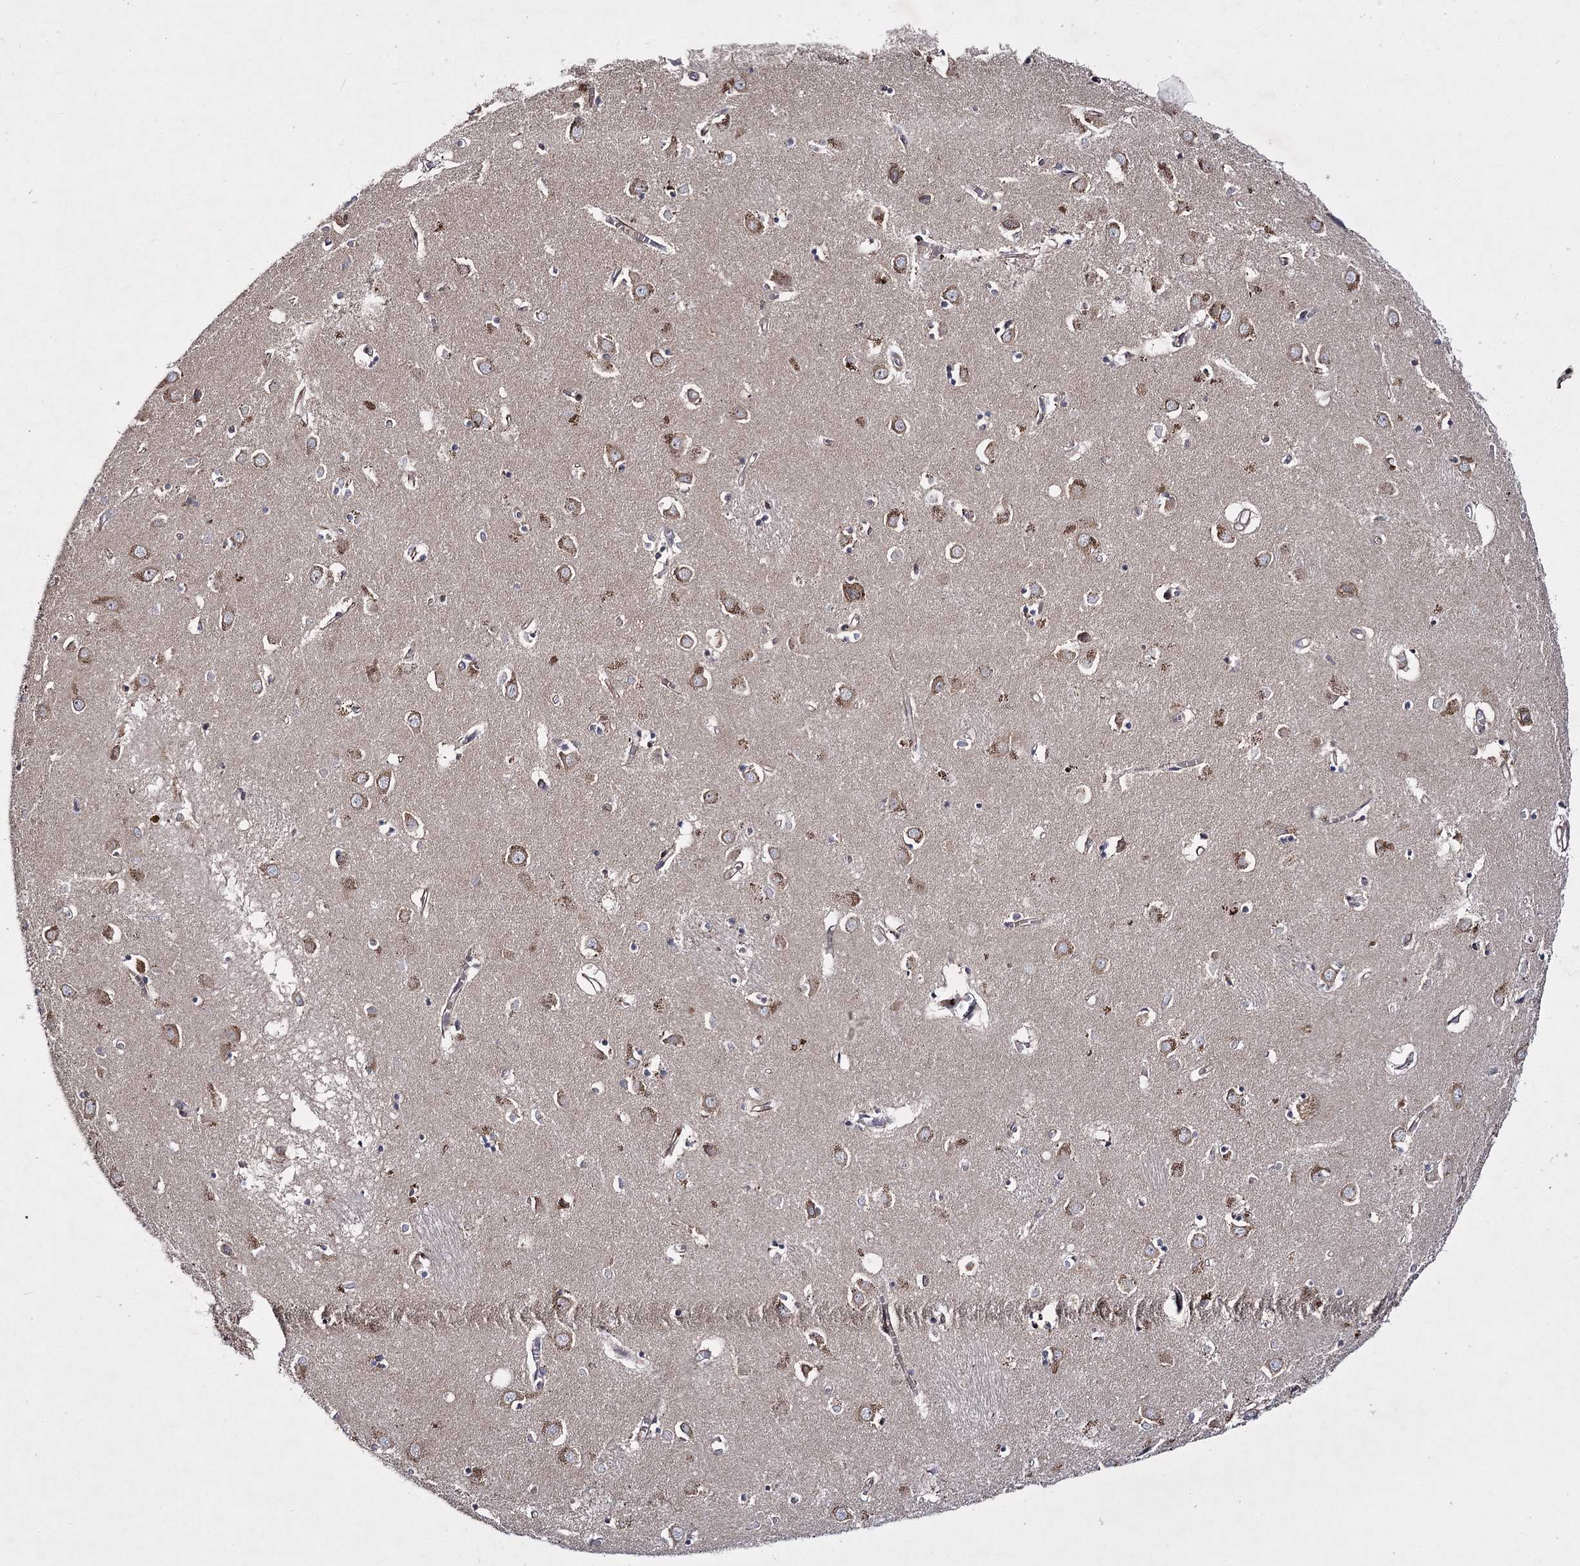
{"staining": {"intensity": "moderate", "quantity": "<25%", "location": "cytoplasmic/membranous"}, "tissue": "caudate", "cell_type": "Glial cells", "image_type": "normal", "snomed": [{"axis": "morphology", "description": "Normal tissue, NOS"}, {"axis": "topography", "description": "Lateral ventricle wall"}], "caption": "Normal caudate displays moderate cytoplasmic/membranous staining in about <25% of glial cells The staining was performed using DAB to visualize the protein expression in brown, while the nuclei were stained in blue with hematoxylin (Magnification: 20x)..", "gene": "HECTD2", "patient": {"sex": "male", "age": 70}}